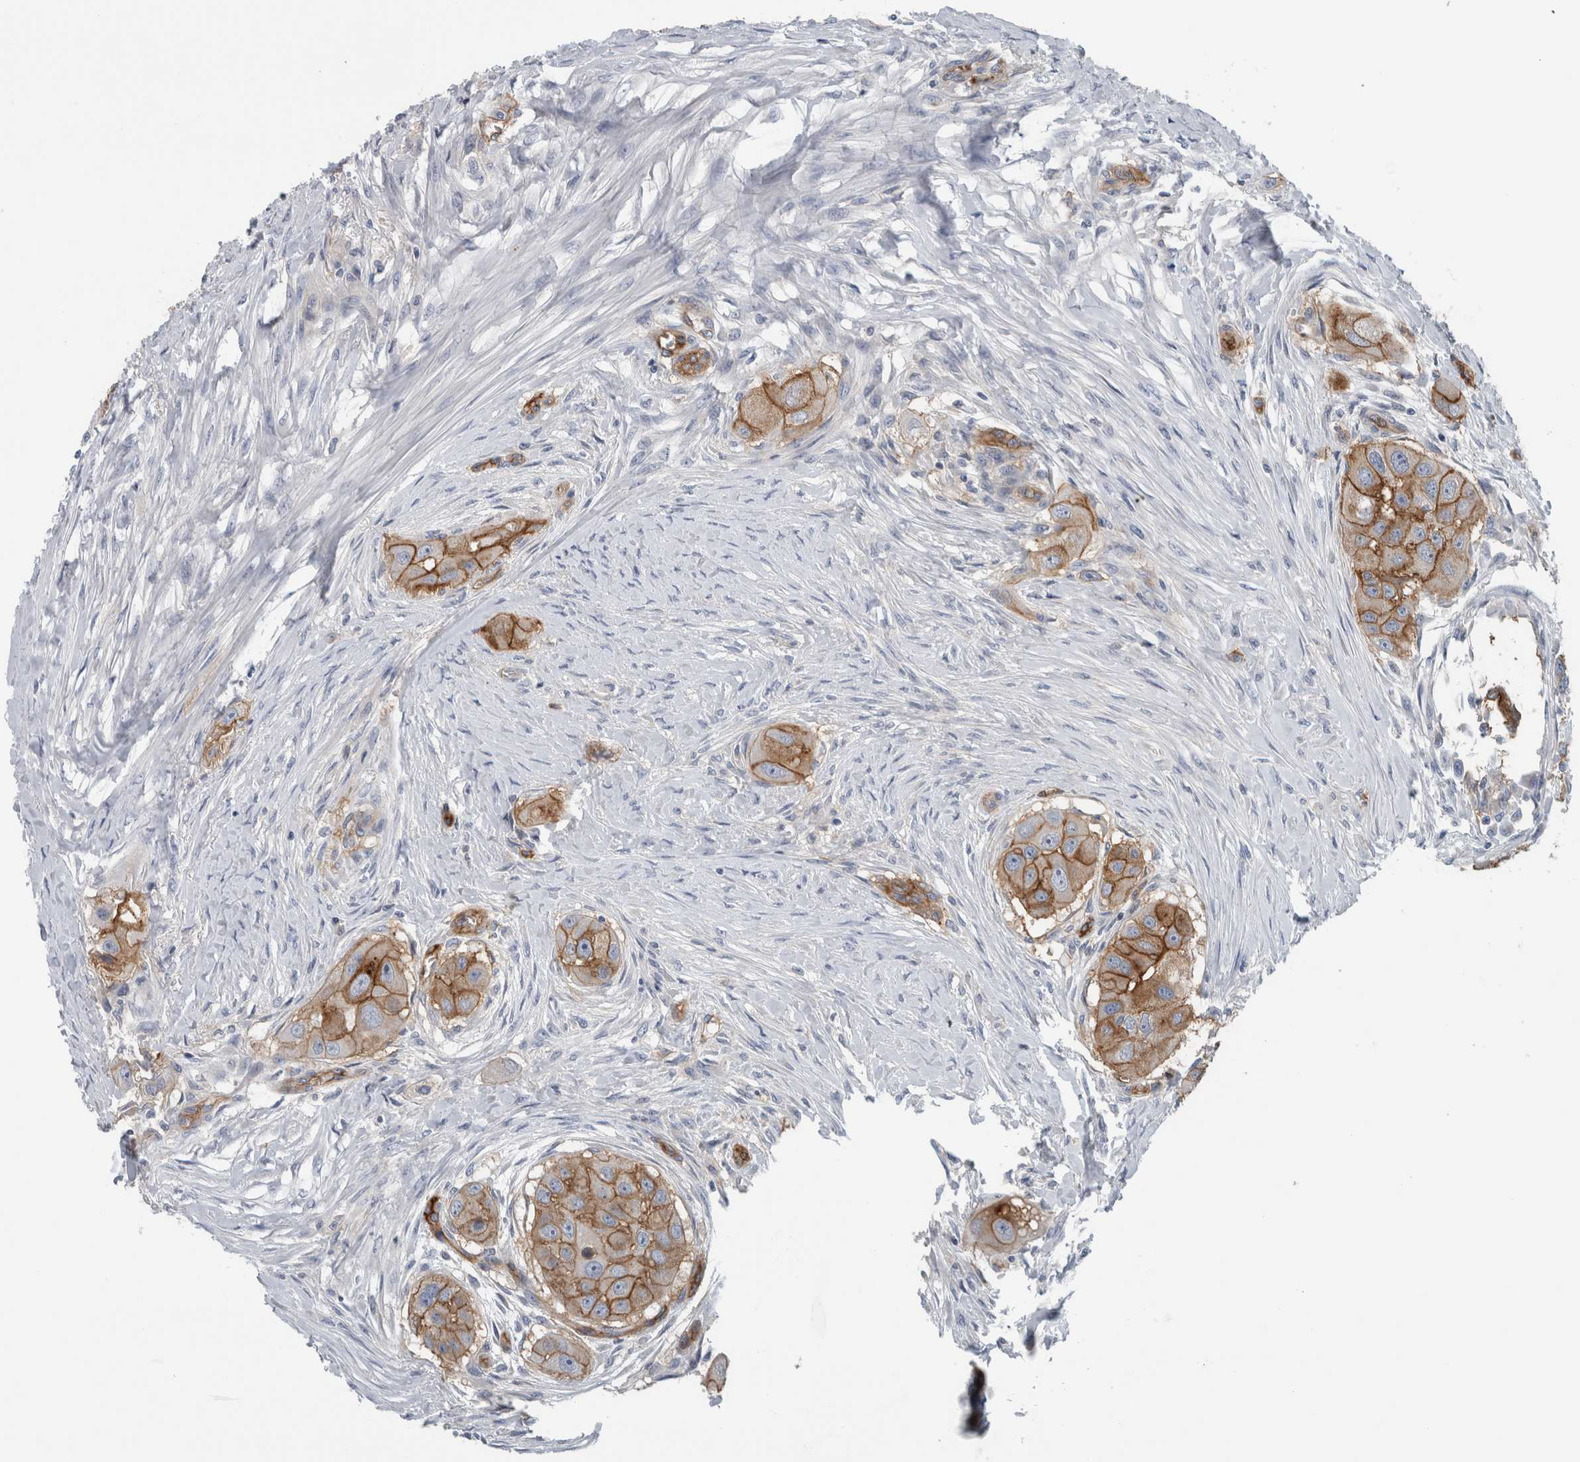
{"staining": {"intensity": "moderate", "quantity": ">75%", "location": "cytoplasmic/membranous"}, "tissue": "head and neck cancer", "cell_type": "Tumor cells", "image_type": "cancer", "snomed": [{"axis": "morphology", "description": "Normal tissue, NOS"}, {"axis": "morphology", "description": "Squamous cell carcinoma, NOS"}, {"axis": "topography", "description": "Skeletal muscle"}, {"axis": "topography", "description": "Head-Neck"}], "caption": "The micrograph displays a brown stain indicating the presence of a protein in the cytoplasmic/membranous of tumor cells in head and neck squamous cell carcinoma. (DAB (3,3'-diaminobenzidine) IHC with brightfield microscopy, high magnification).", "gene": "CD59", "patient": {"sex": "male", "age": 51}}